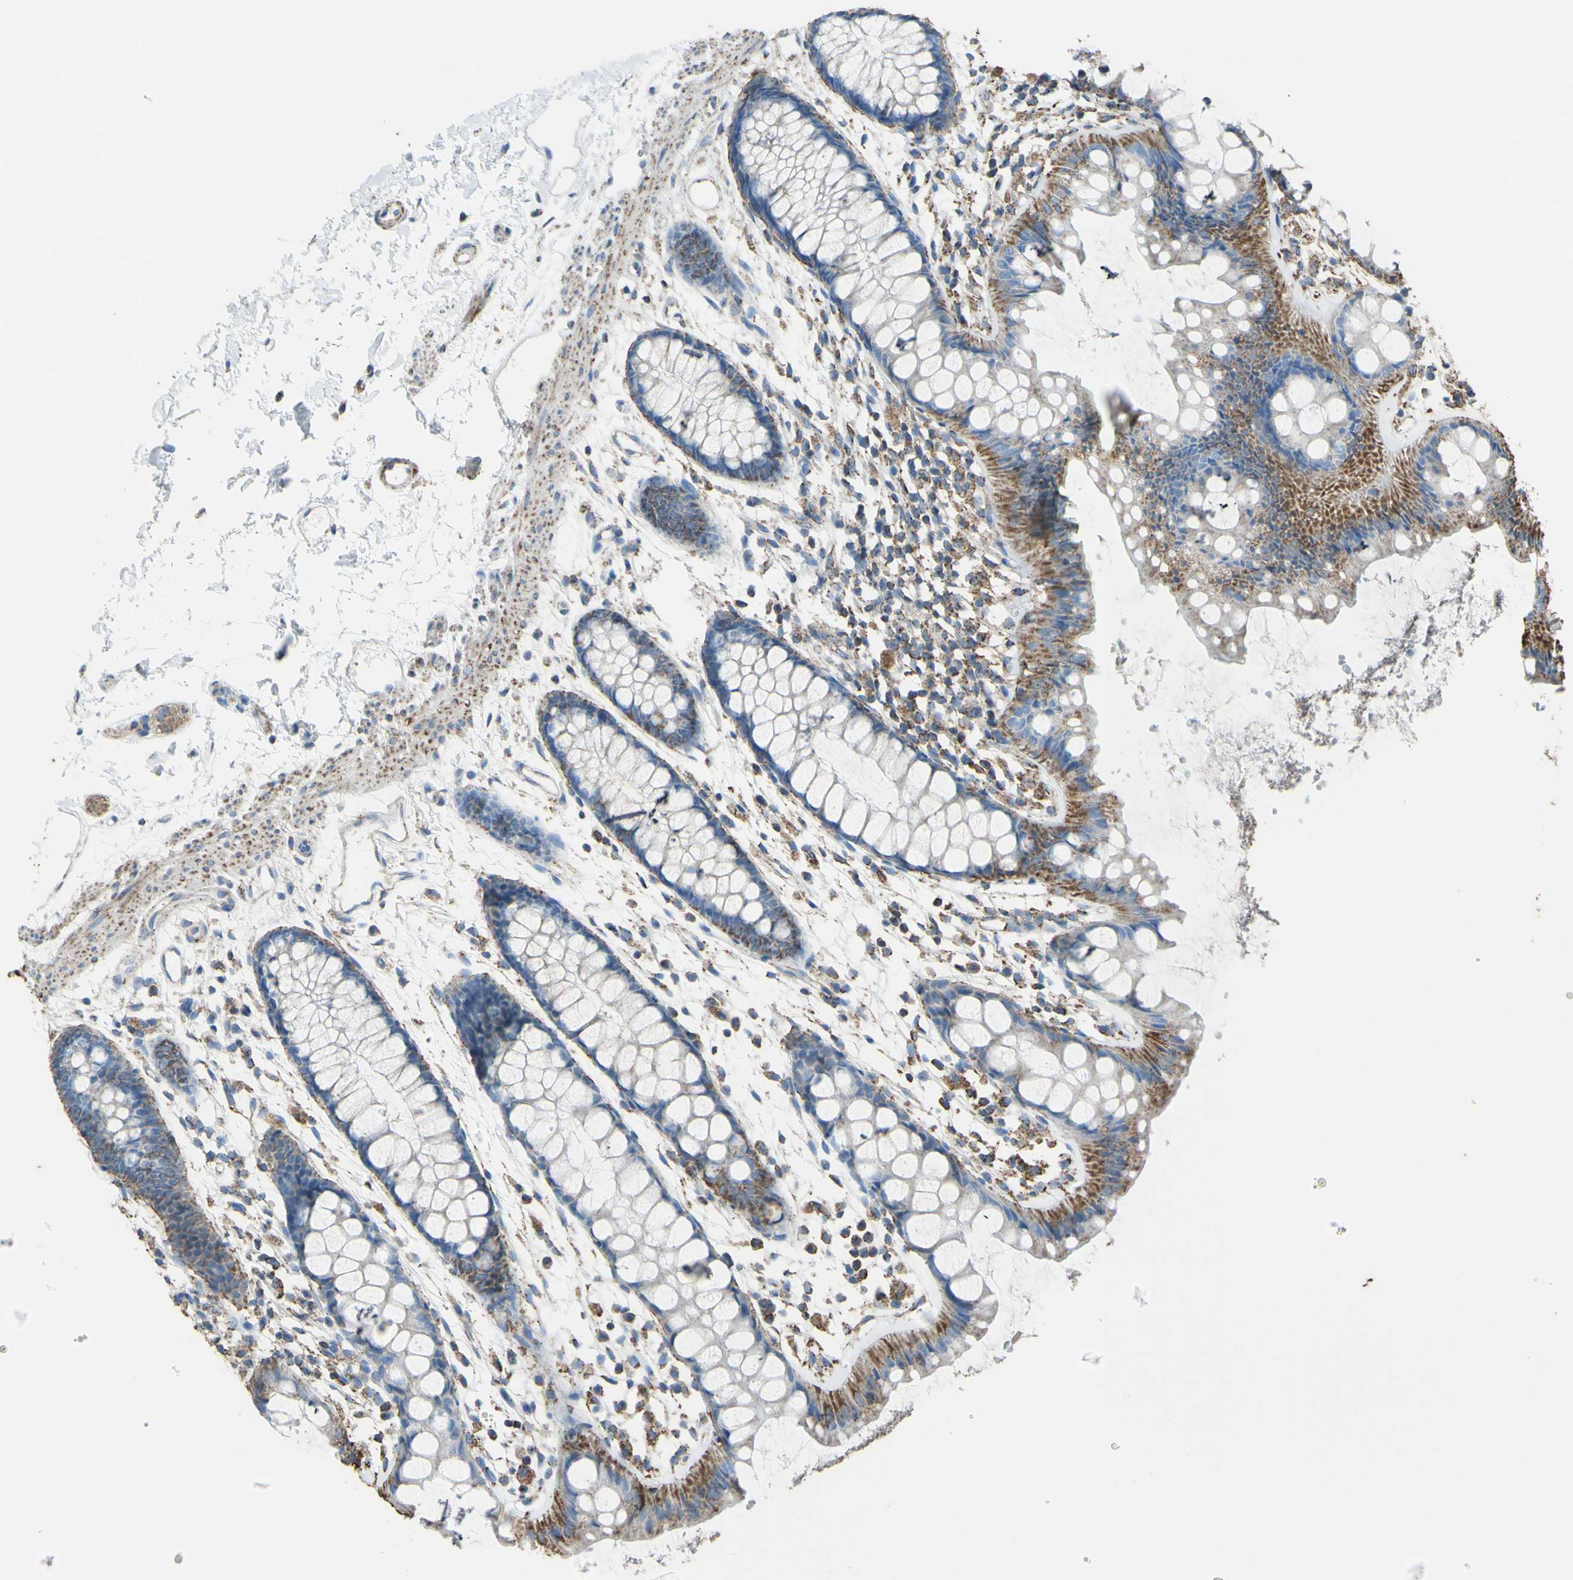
{"staining": {"intensity": "moderate", "quantity": "25%-75%", "location": "cytoplasmic/membranous"}, "tissue": "rectum", "cell_type": "Glandular cells", "image_type": "normal", "snomed": [{"axis": "morphology", "description": "Normal tissue, NOS"}, {"axis": "topography", "description": "Rectum"}], "caption": "Benign rectum reveals moderate cytoplasmic/membranous positivity in about 25%-75% of glandular cells.", "gene": "CMKLR2", "patient": {"sex": "female", "age": 66}}